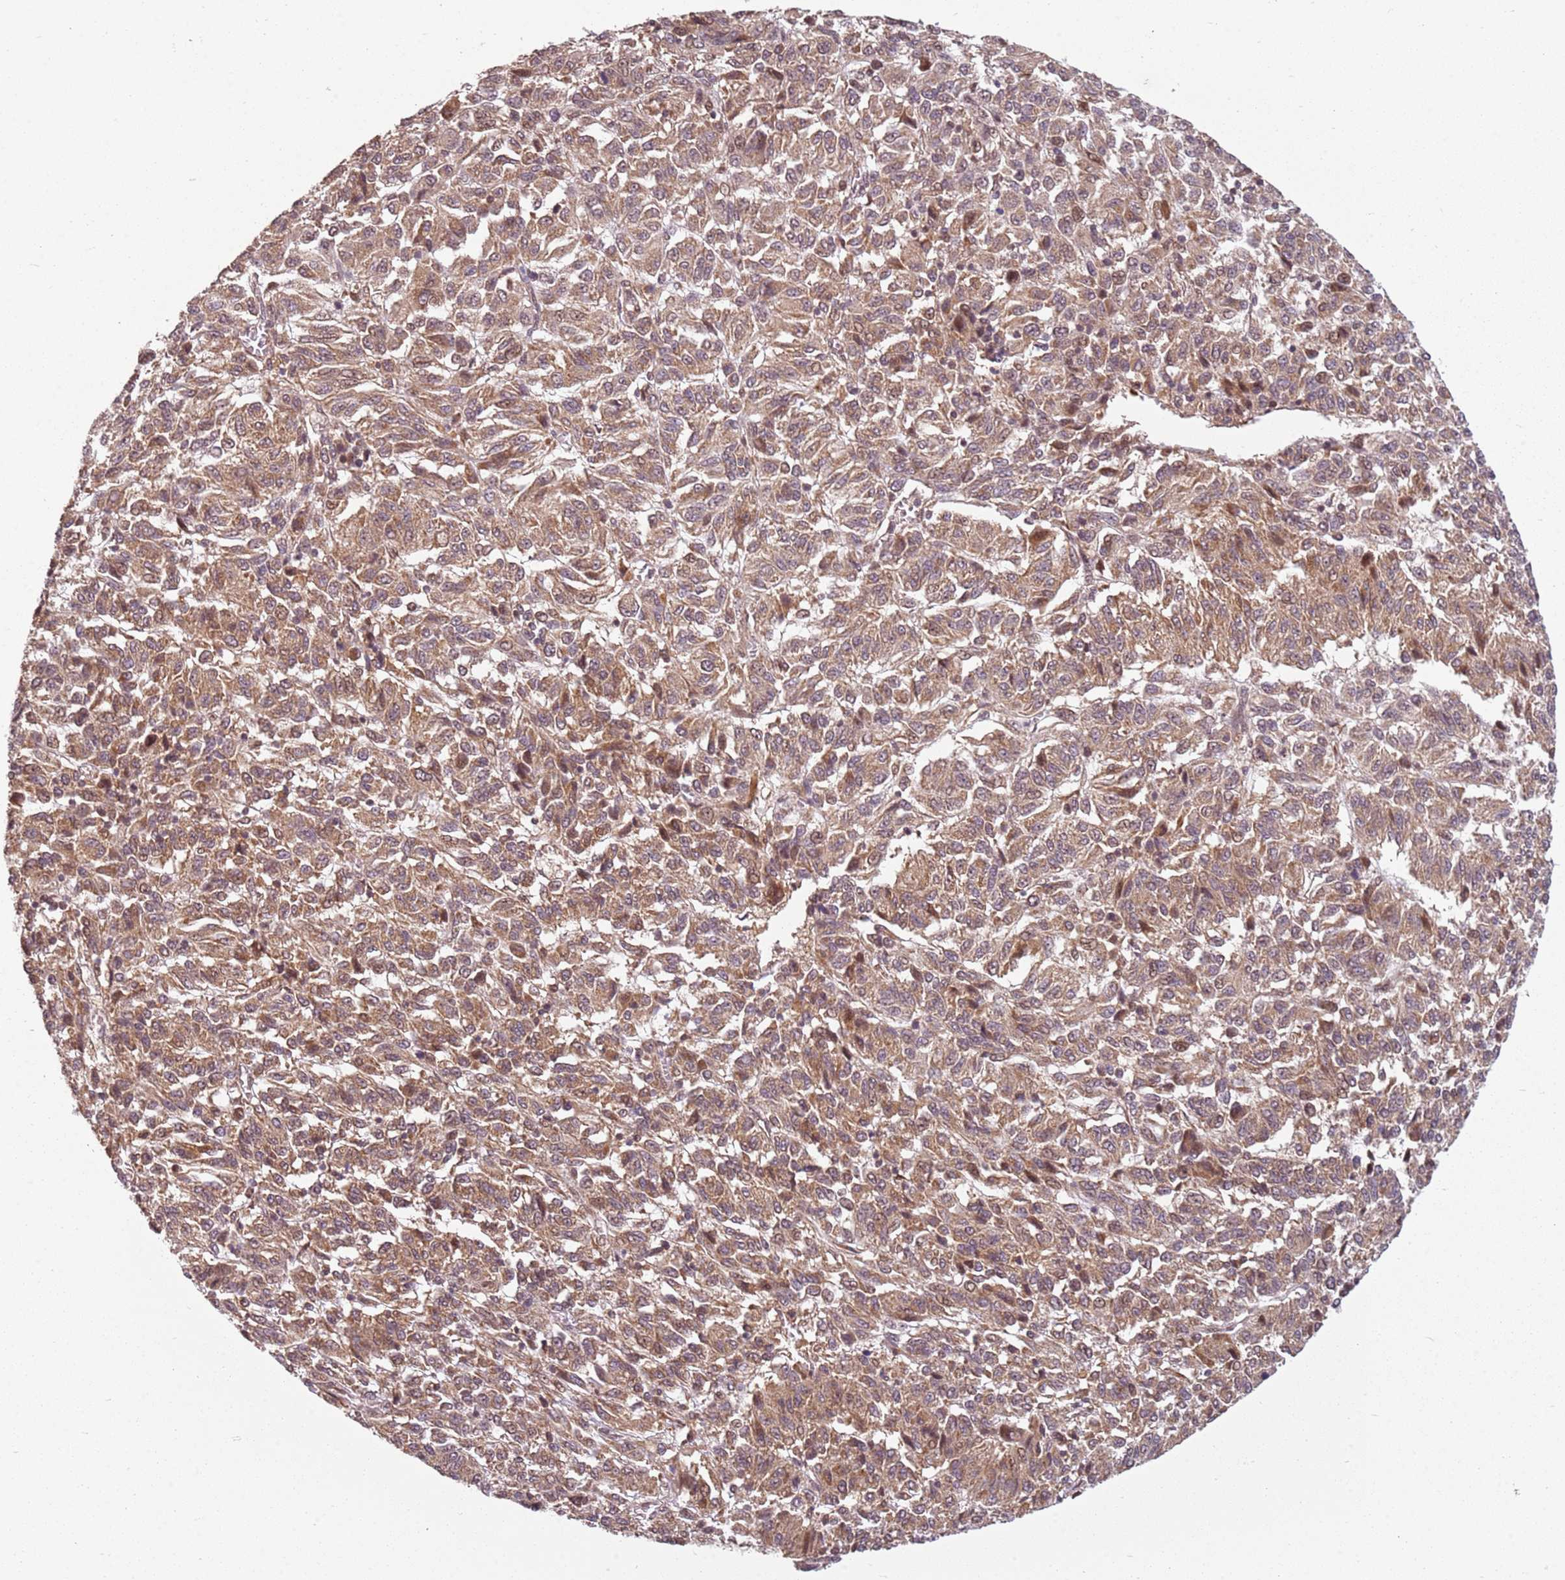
{"staining": {"intensity": "moderate", "quantity": ">75%", "location": "cytoplasmic/membranous,nuclear"}, "tissue": "melanoma", "cell_type": "Tumor cells", "image_type": "cancer", "snomed": [{"axis": "morphology", "description": "Malignant melanoma, Metastatic site"}, {"axis": "topography", "description": "Lung"}], "caption": "Brown immunohistochemical staining in human malignant melanoma (metastatic site) exhibits moderate cytoplasmic/membranous and nuclear expression in approximately >75% of tumor cells.", "gene": "CHURC1", "patient": {"sex": "male", "age": 64}}